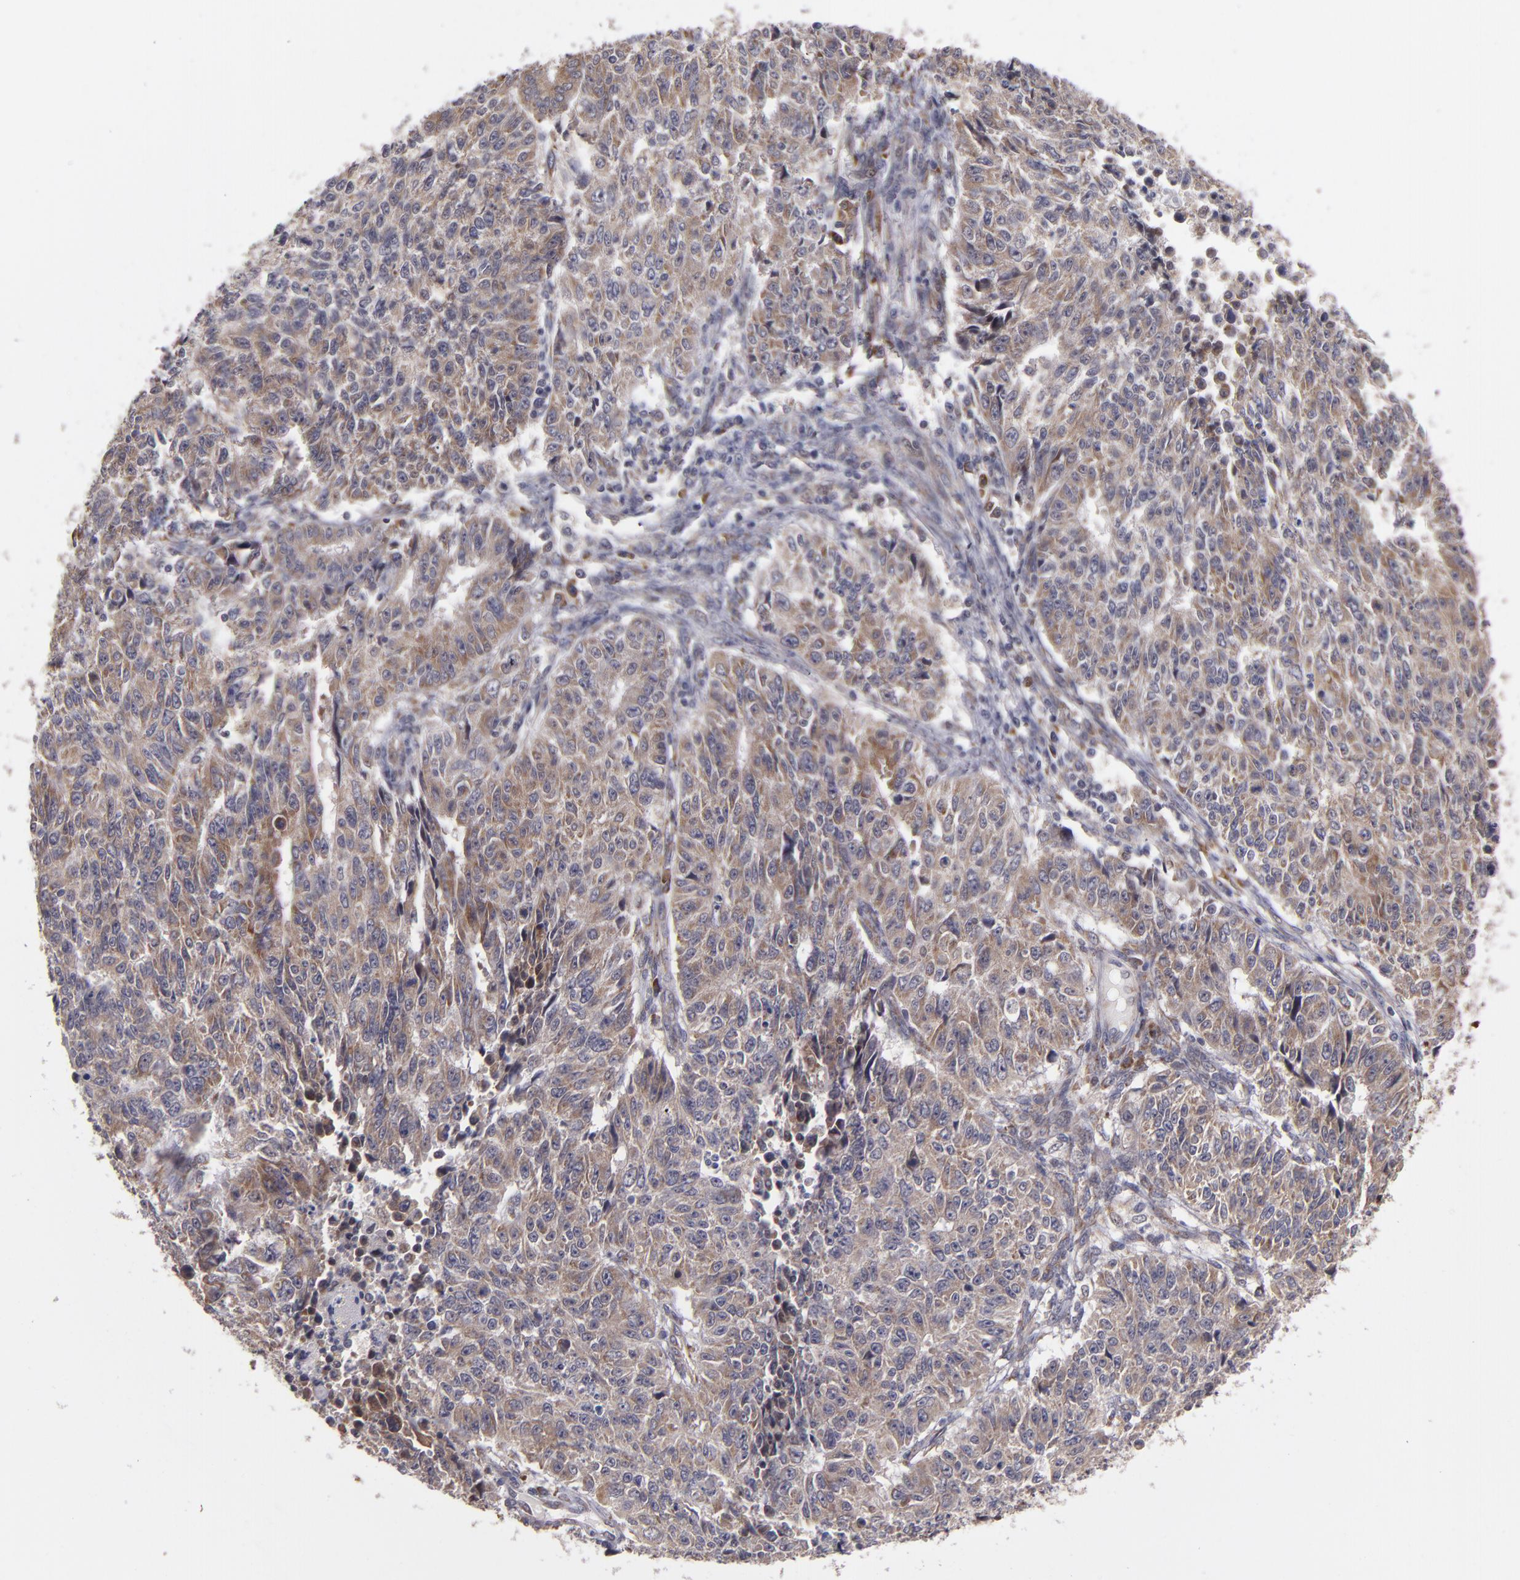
{"staining": {"intensity": "weak", "quantity": ">75%", "location": "cytoplasmic/membranous"}, "tissue": "endometrial cancer", "cell_type": "Tumor cells", "image_type": "cancer", "snomed": [{"axis": "morphology", "description": "Adenocarcinoma, NOS"}, {"axis": "topography", "description": "Endometrium"}], "caption": "Endometrial cancer was stained to show a protein in brown. There is low levels of weak cytoplasmic/membranous staining in approximately >75% of tumor cells.", "gene": "CASP1", "patient": {"sex": "female", "age": 42}}